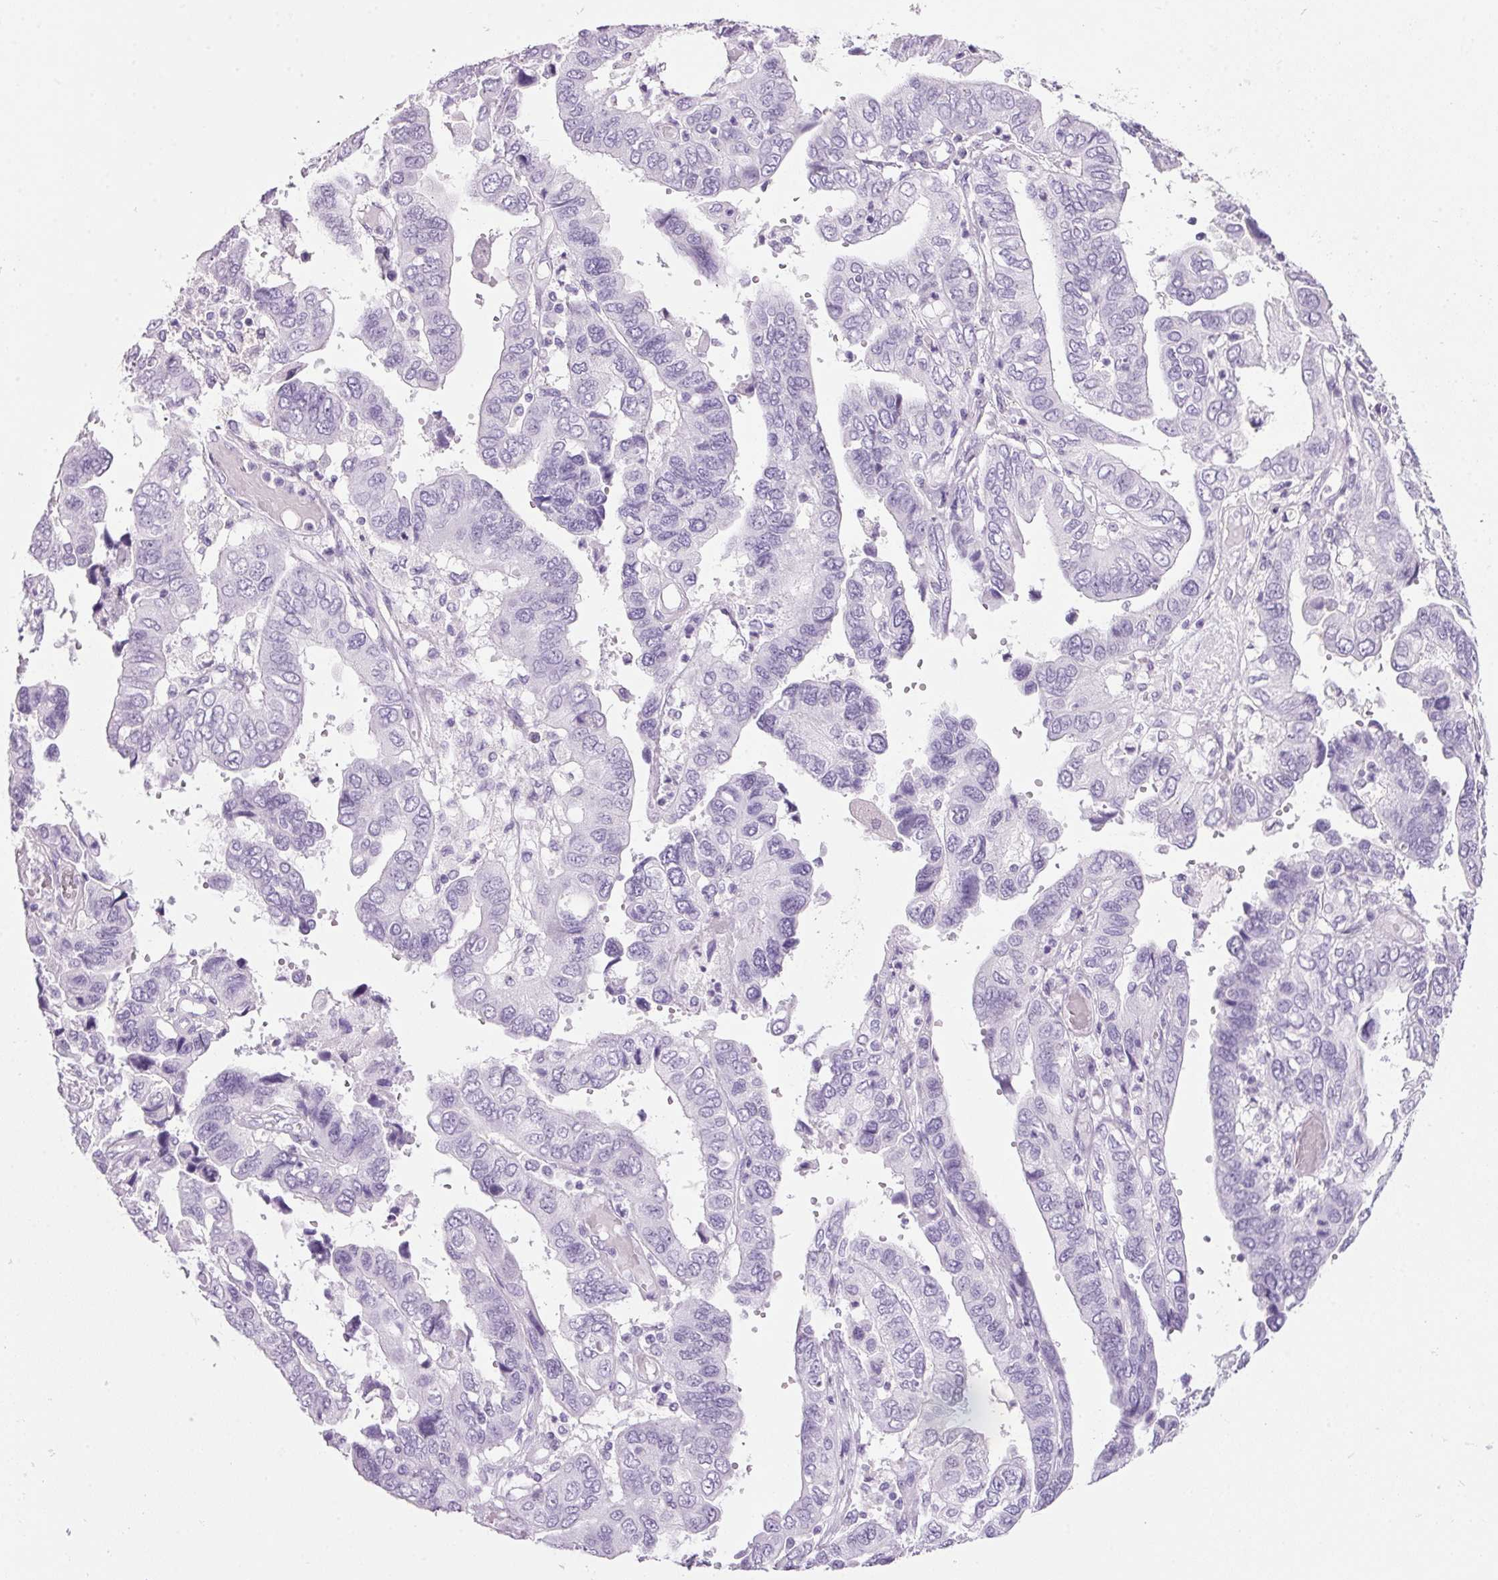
{"staining": {"intensity": "negative", "quantity": "none", "location": "none"}, "tissue": "ovarian cancer", "cell_type": "Tumor cells", "image_type": "cancer", "snomed": [{"axis": "morphology", "description": "Cystadenocarcinoma, serous, NOS"}, {"axis": "topography", "description": "Ovary"}], "caption": "Tumor cells show no significant protein expression in ovarian cancer. Brightfield microscopy of IHC stained with DAB (3,3'-diaminobenzidine) (brown) and hematoxylin (blue), captured at high magnification.", "gene": "PPP1R1A", "patient": {"sex": "female", "age": 79}}